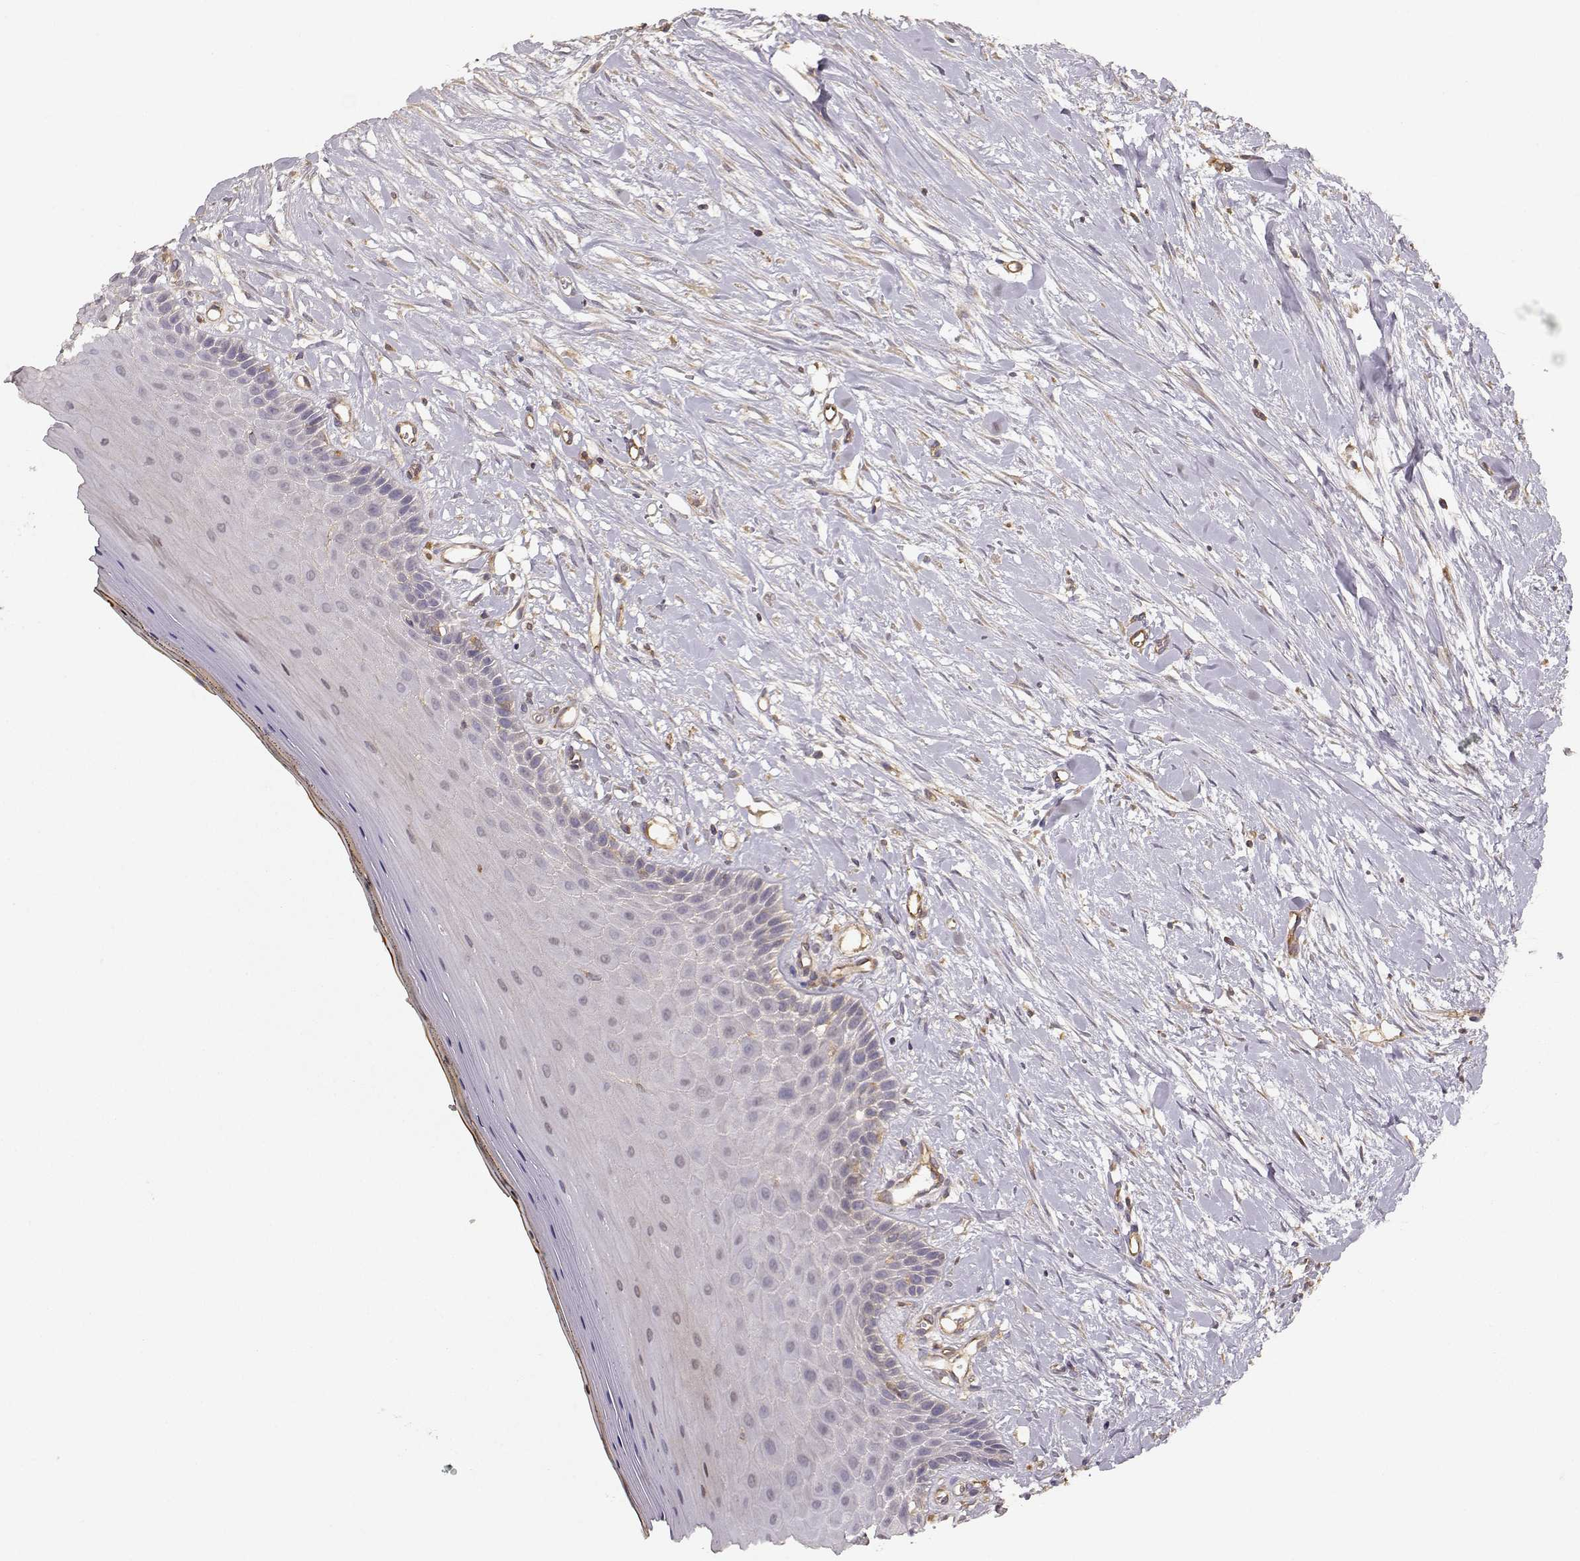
{"staining": {"intensity": "negative", "quantity": "none", "location": "none"}, "tissue": "oral mucosa", "cell_type": "Squamous epithelial cells", "image_type": "normal", "snomed": [{"axis": "morphology", "description": "Normal tissue, NOS"}, {"axis": "topography", "description": "Oral tissue"}], "caption": "An immunohistochemistry image of unremarkable oral mucosa is shown. There is no staining in squamous epithelial cells of oral mucosa.", "gene": "ARHGEF2", "patient": {"sex": "female", "age": 43}}